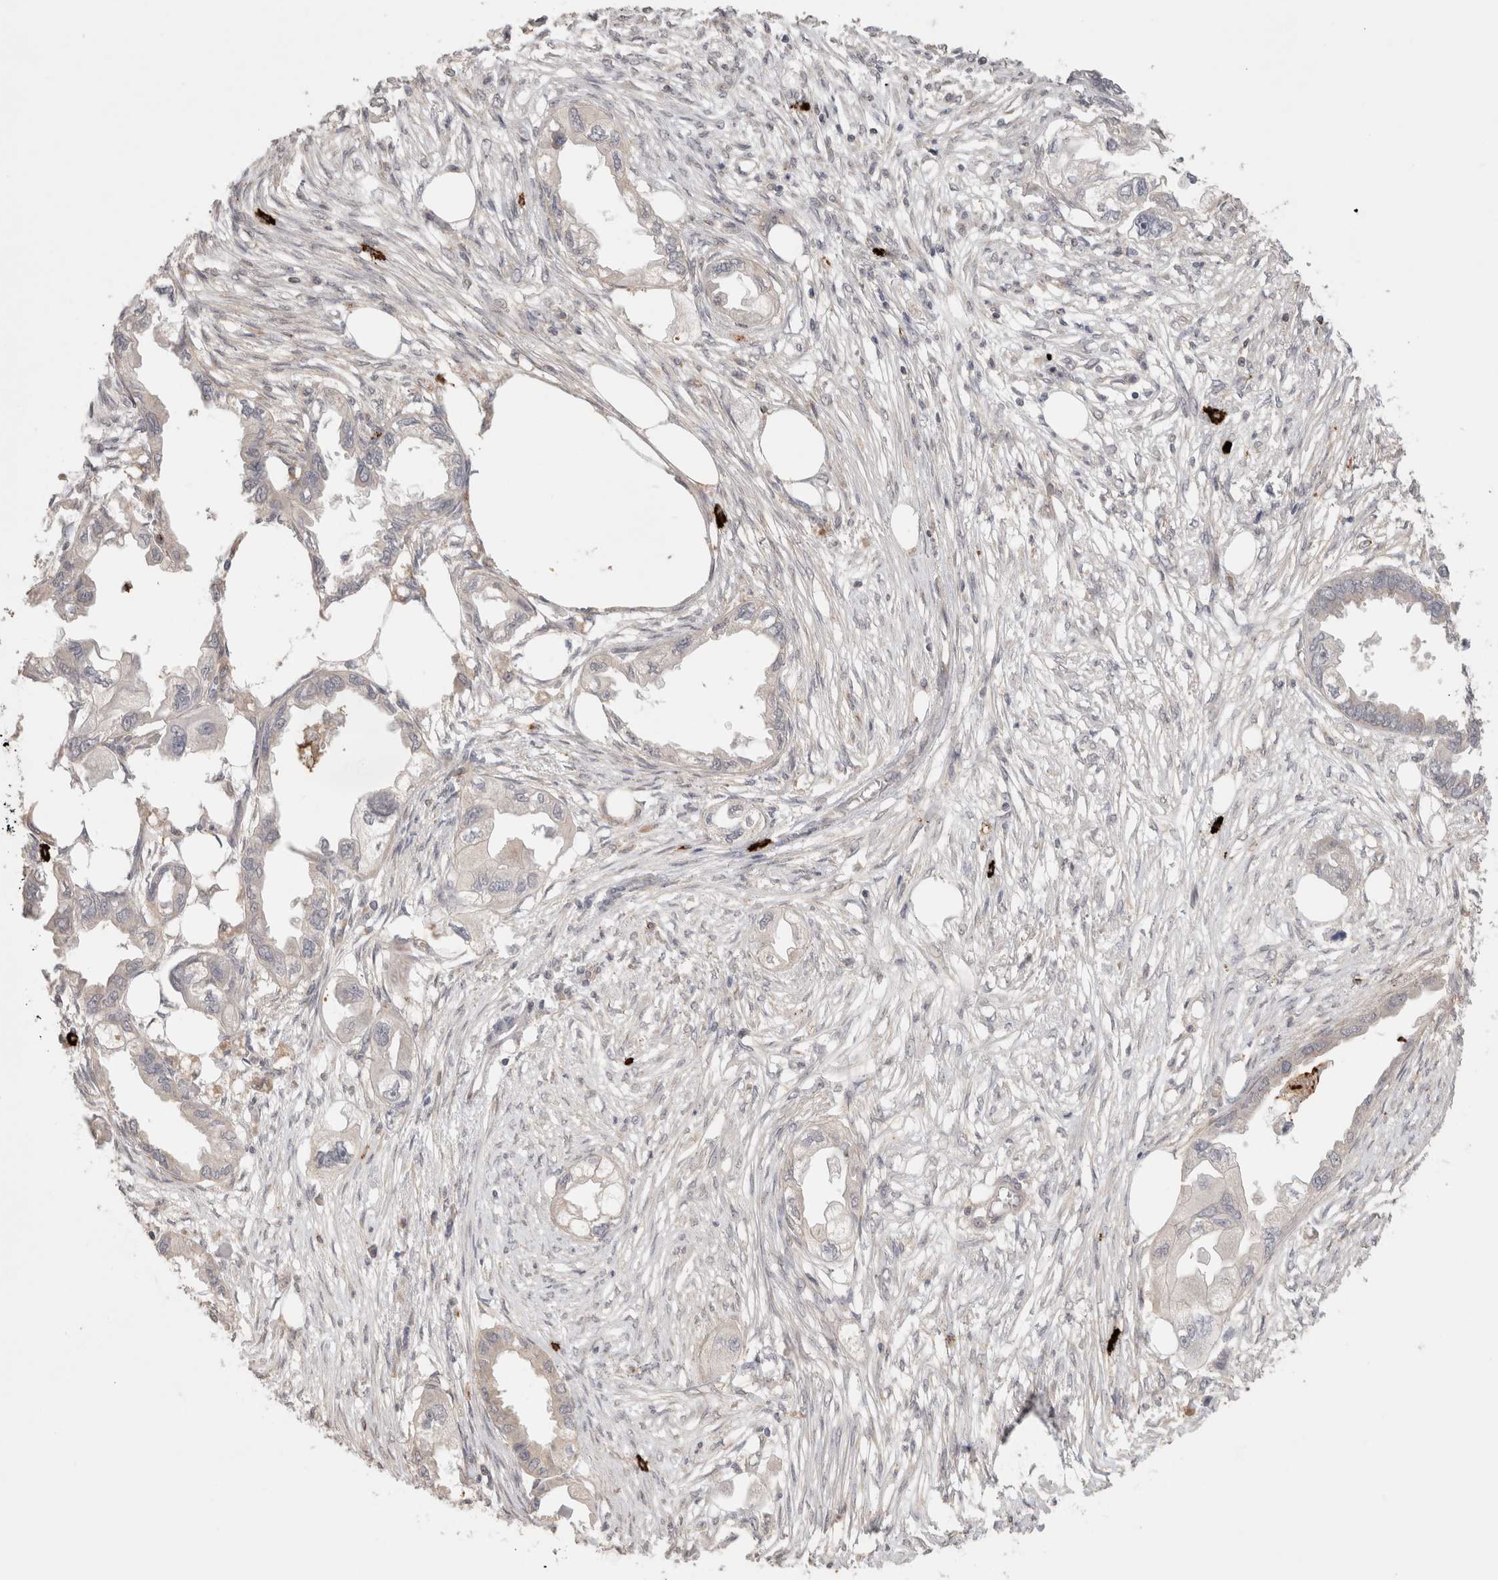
{"staining": {"intensity": "negative", "quantity": "none", "location": "none"}, "tissue": "endometrial cancer", "cell_type": "Tumor cells", "image_type": "cancer", "snomed": [{"axis": "morphology", "description": "Adenocarcinoma, NOS"}, {"axis": "morphology", "description": "Adenocarcinoma, metastatic, NOS"}, {"axis": "topography", "description": "Adipose tissue"}, {"axis": "topography", "description": "Endometrium"}], "caption": "Endometrial metastatic adenocarcinoma was stained to show a protein in brown. There is no significant positivity in tumor cells.", "gene": "HSPG2", "patient": {"sex": "female", "age": 67}}